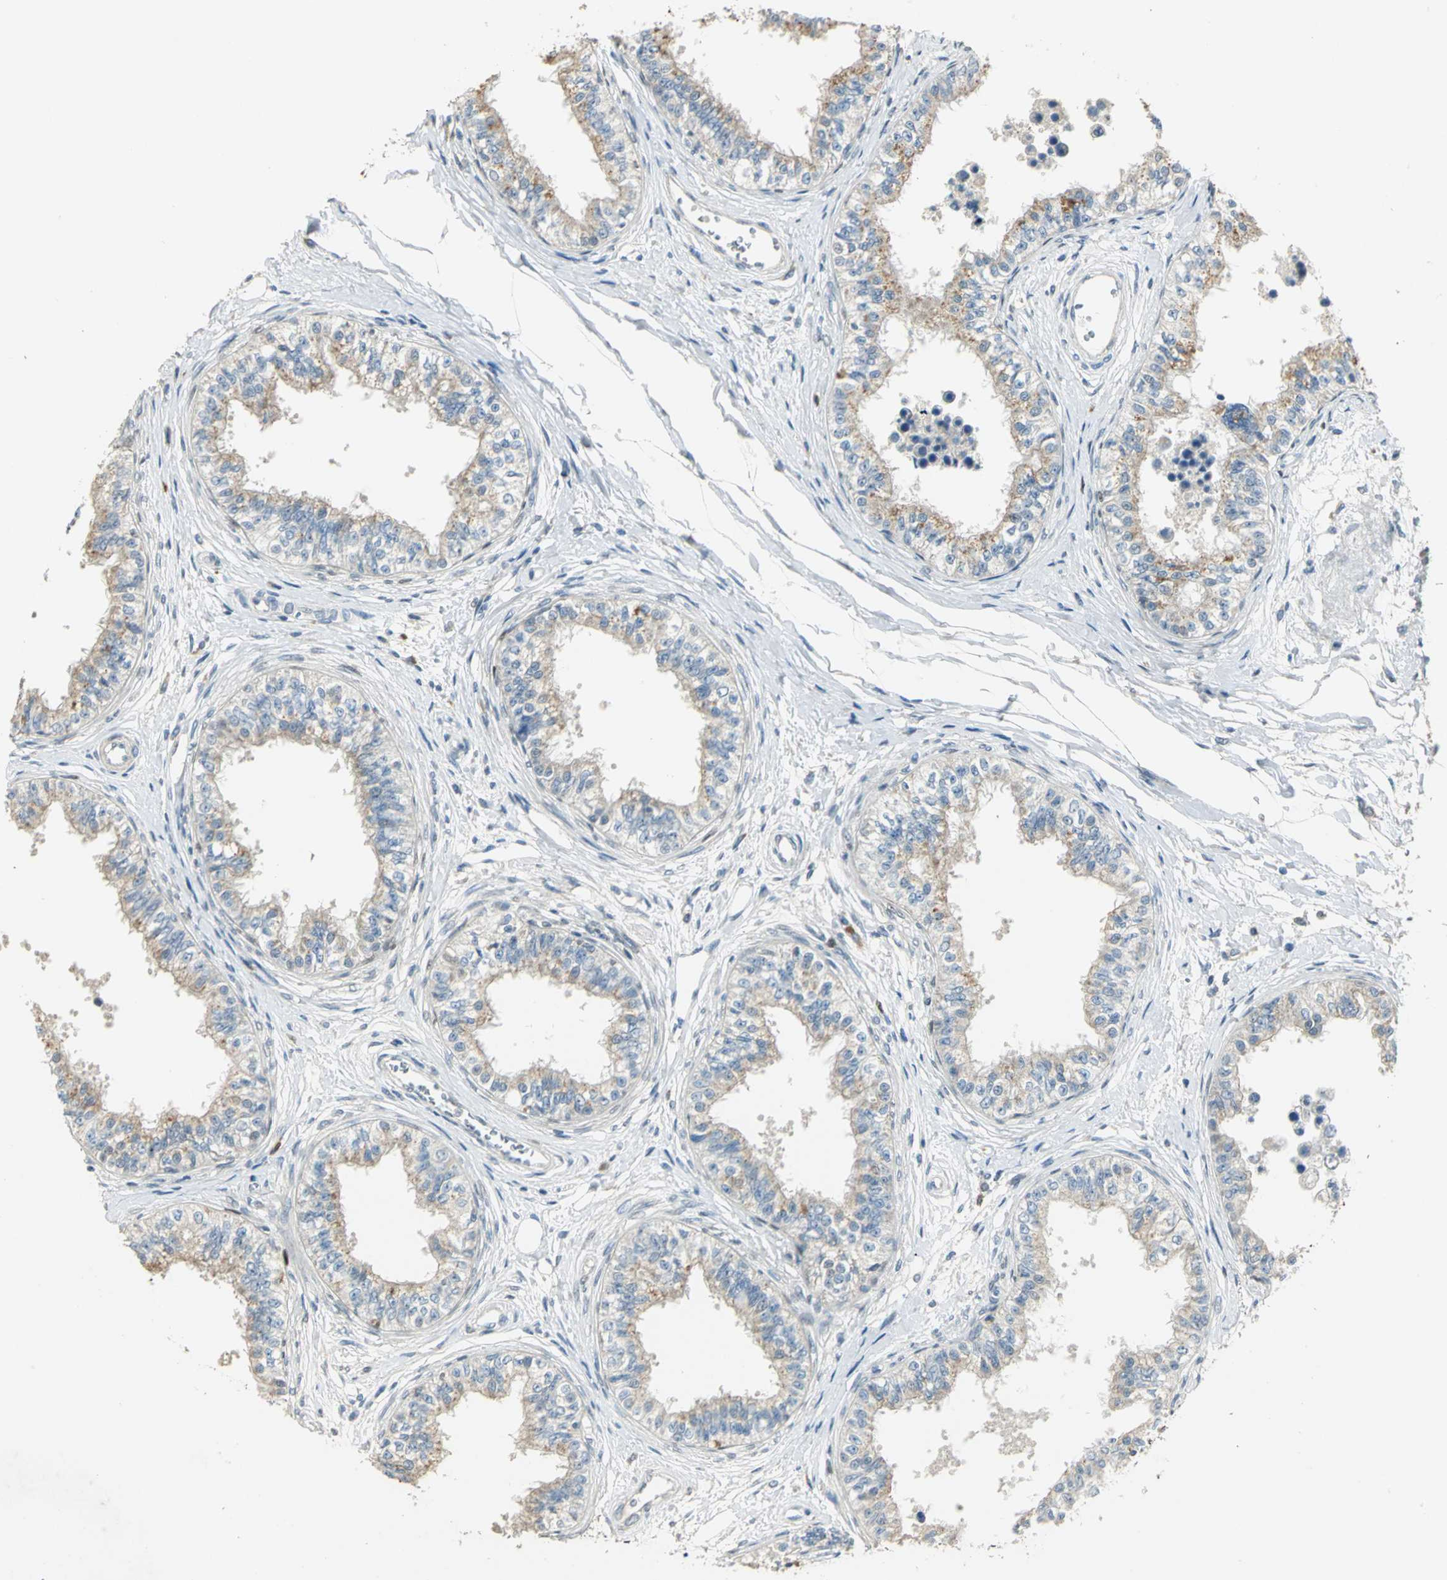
{"staining": {"intensity": "moderate", "quantity": "25%-75%", "location": "cytoplasmic/membranous"}, "tissue": "epididymis", "cell_type": "Glandular cells", "image_type": "normal", "snomed": [{"axis": "morphology", "description": "Normal tissue, NOS"}, {"axis": "morphology", "description": "Adenocarcinoma, metastatic, NOS"}, {"axis": "topography", "description": "Testis"}, {"axis": "topography", "description": "Epididymis"}], "caption": "Approximately 25%-75% of glandular cells in benign epididymis reveal moderate cytoplasmic/membranous protein staining as visualized by brown immunohistochemical staining.", "gene": "PROC", "patient": {"sex": "male", "age": 26}}